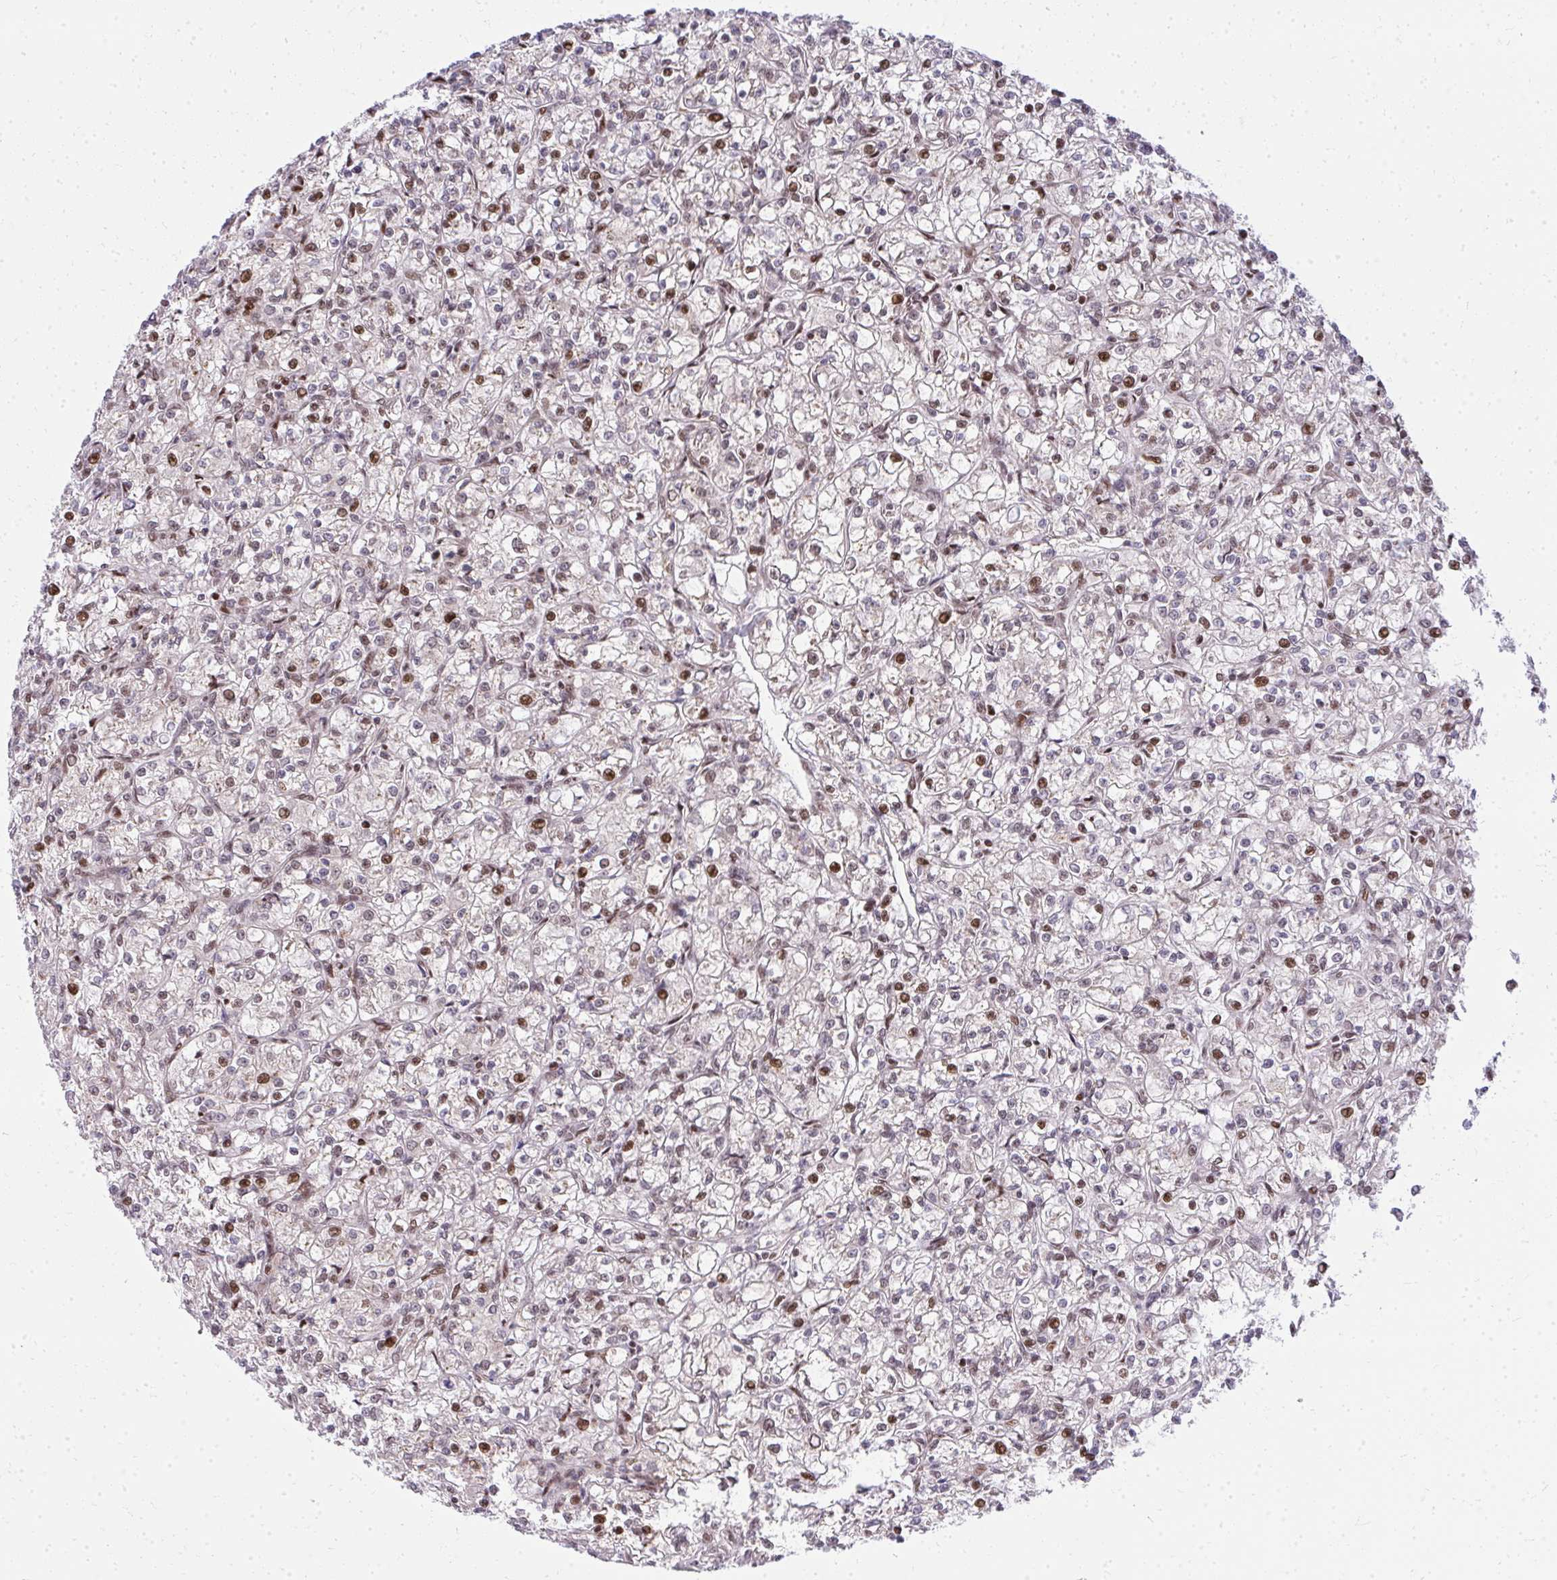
{"staining": {"intensity": "moderate", "quantity": "25%-75%", "location": "nuclear"}, "tissue": "renal cancer", "cell_type": "Tumor cells", "image_type": "cancer", "snomed": [{"axis": "morphology", "description": "Adenocarcinoma, NOS"}, {"axis": "topography", "description": "Kidney"}], "caption": "Immunohistochemistry micrograph of neoplastic tissue: human adenocarcinoma (renal) stained using immunohistochemistry displays medium levels of moderate protein expression localized specifically in the nuclear of tumor cells, appearing as a nuclear brown color.", "gene": "PIGY", "patient": {"sex": "female", "age": 59}}